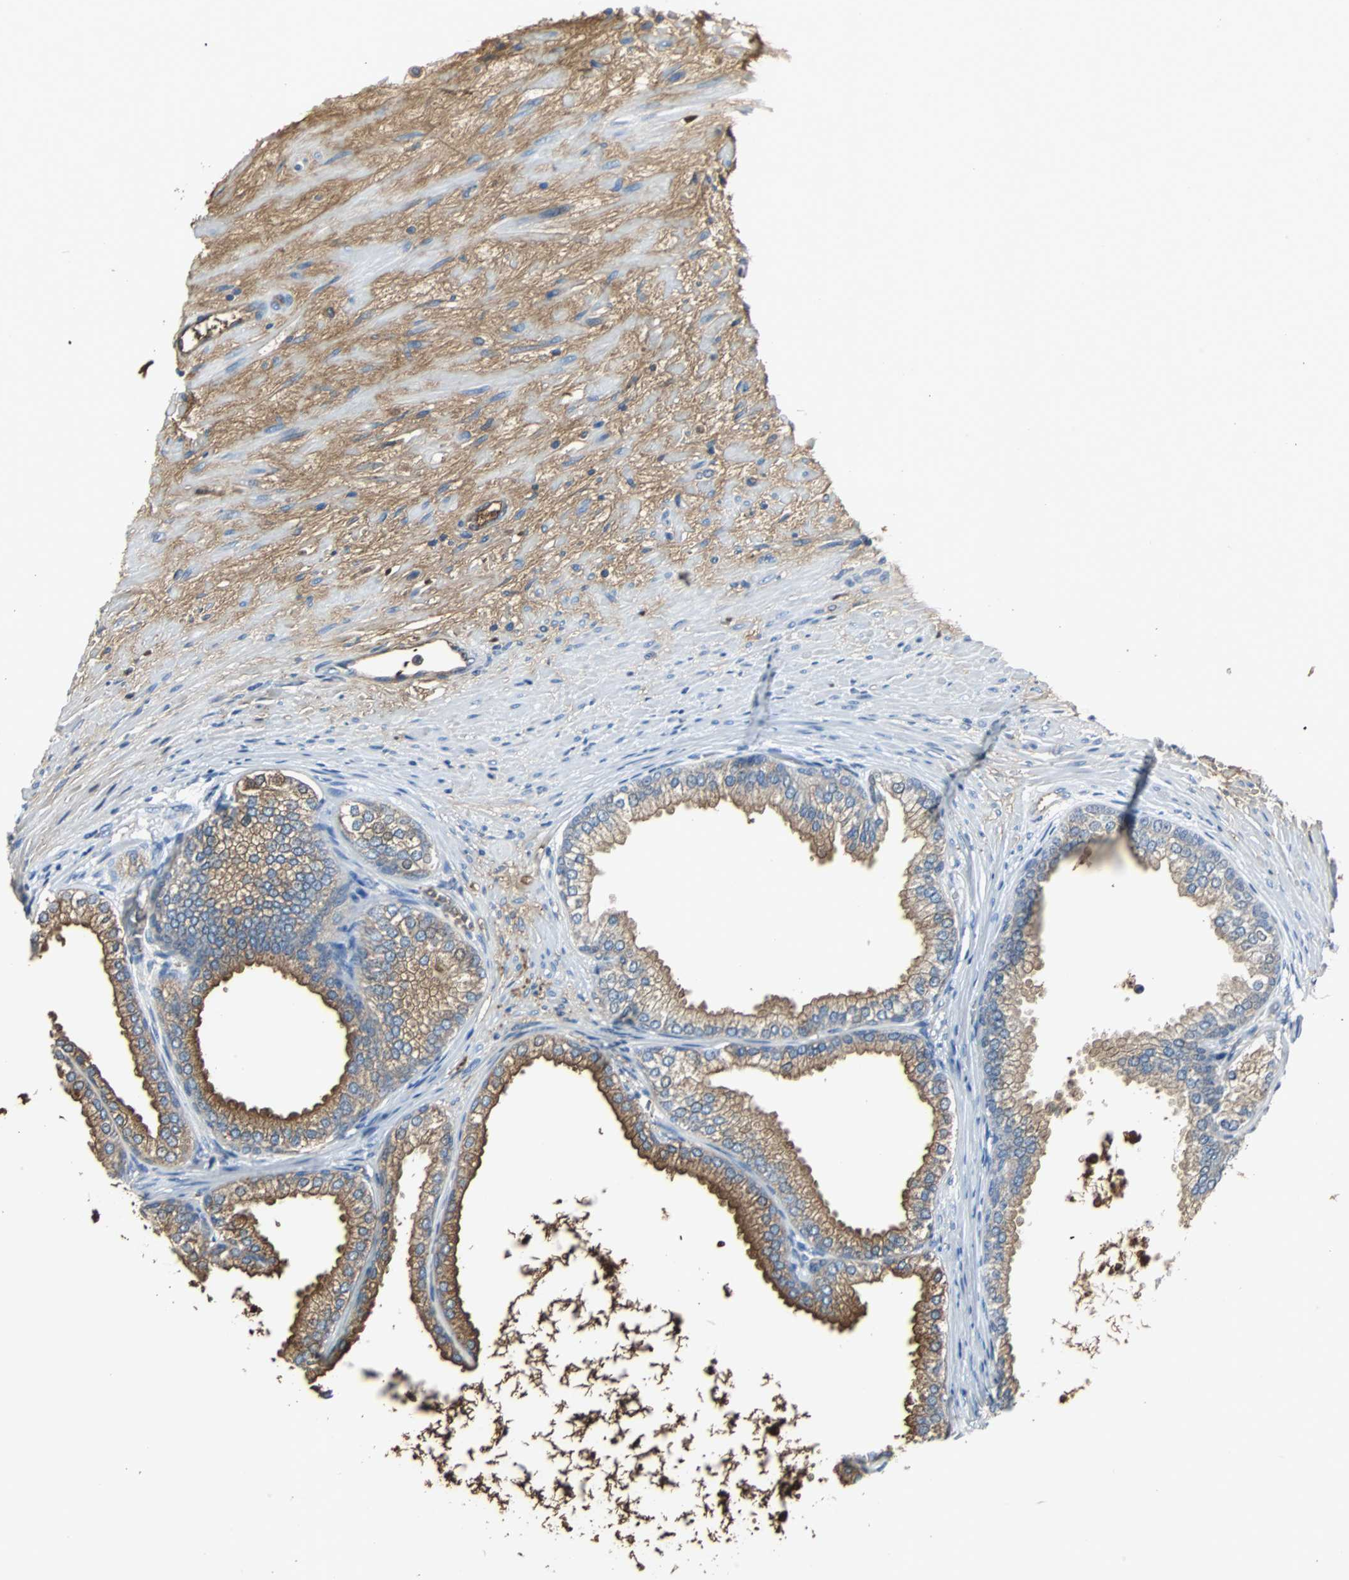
{"staining": {"intensity": "moderate", "quantity": "25%-75%", "location": "cytoplasmic/membranous"}, "tissue": "prostate", "cell_type": "Glandular cells", "image_type": "normal", "snomed": [{"axis": "morphology", "description": "Normal tissue, NOS"}, {"axis": "topography", "description": "Prostate"}], "caption": "Unremarkable prostate reveals moderate cytoplasmic/membranous positivity in about 25%-75% of glandular cells, visualized by immunohistochemistry.", "gene": "IGHA1", "patient": {"sex": "male", "age": 76}}